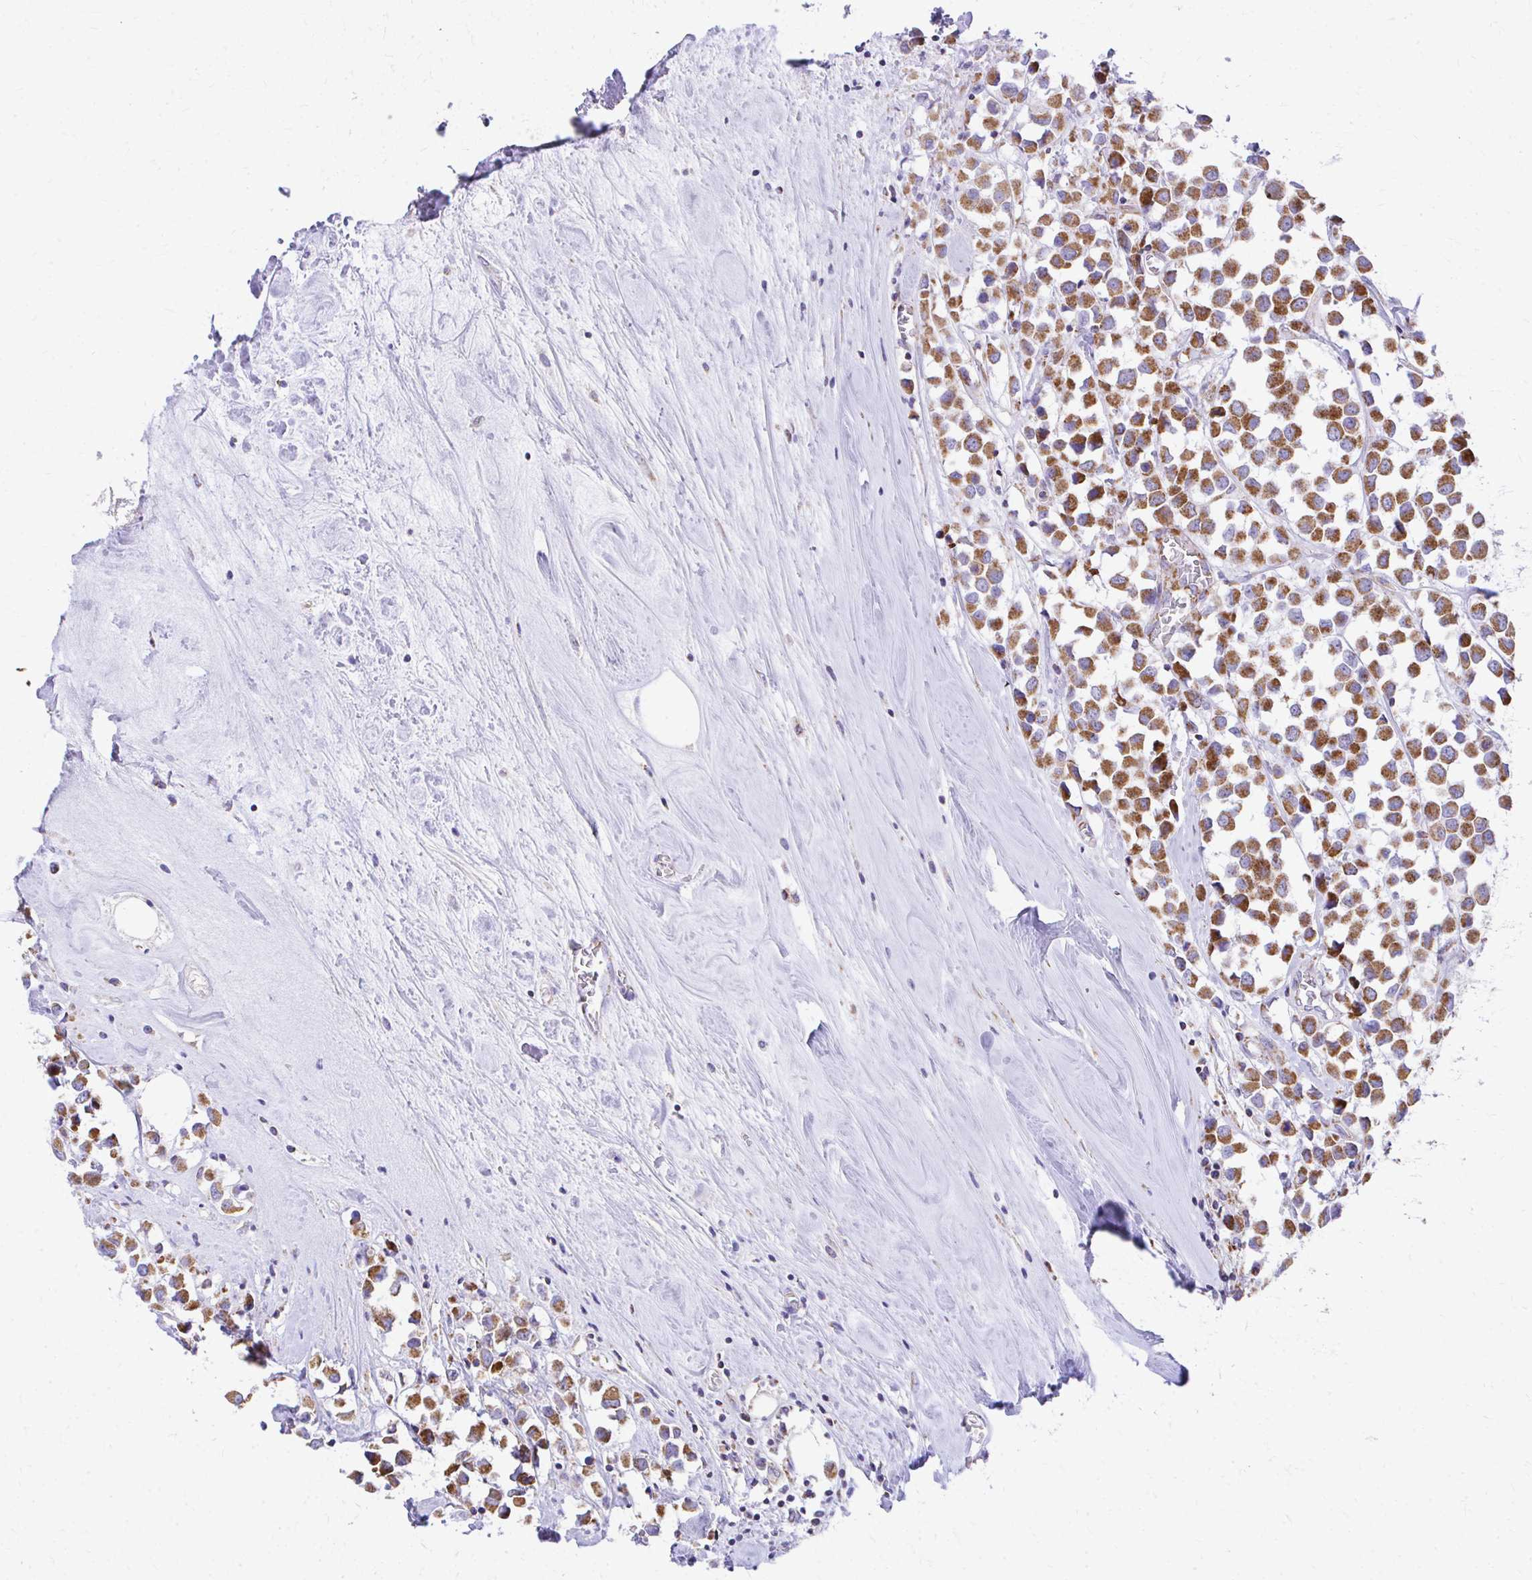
{"staining": {"intensity": "strong", "quantity": ">75%", "location": "cytoplasmic/membranous"}, "tissue": "breast cancer", "cell_type": "Tumor cells", "image_type": "cancer", "snomed": [{"axis": "morphology", "description": "Duct carcinoma"}, {"axis": "topography", "description": "Breast"}], "caption": "An IHC image of neoplastic tissue is shown. Protein staining in brown shows strong cytoplasmic/membranous positivity in breast infiltrating ductal carcinoma within tumor cells. (Stains: DAB (3,3'-diaminobenzidine) in brown, nuclei in blue, Microscopy: brightfield microscopy at high magnification).", "gene": "MRPL19", "patient": {"sex": "female", "age": 61}}